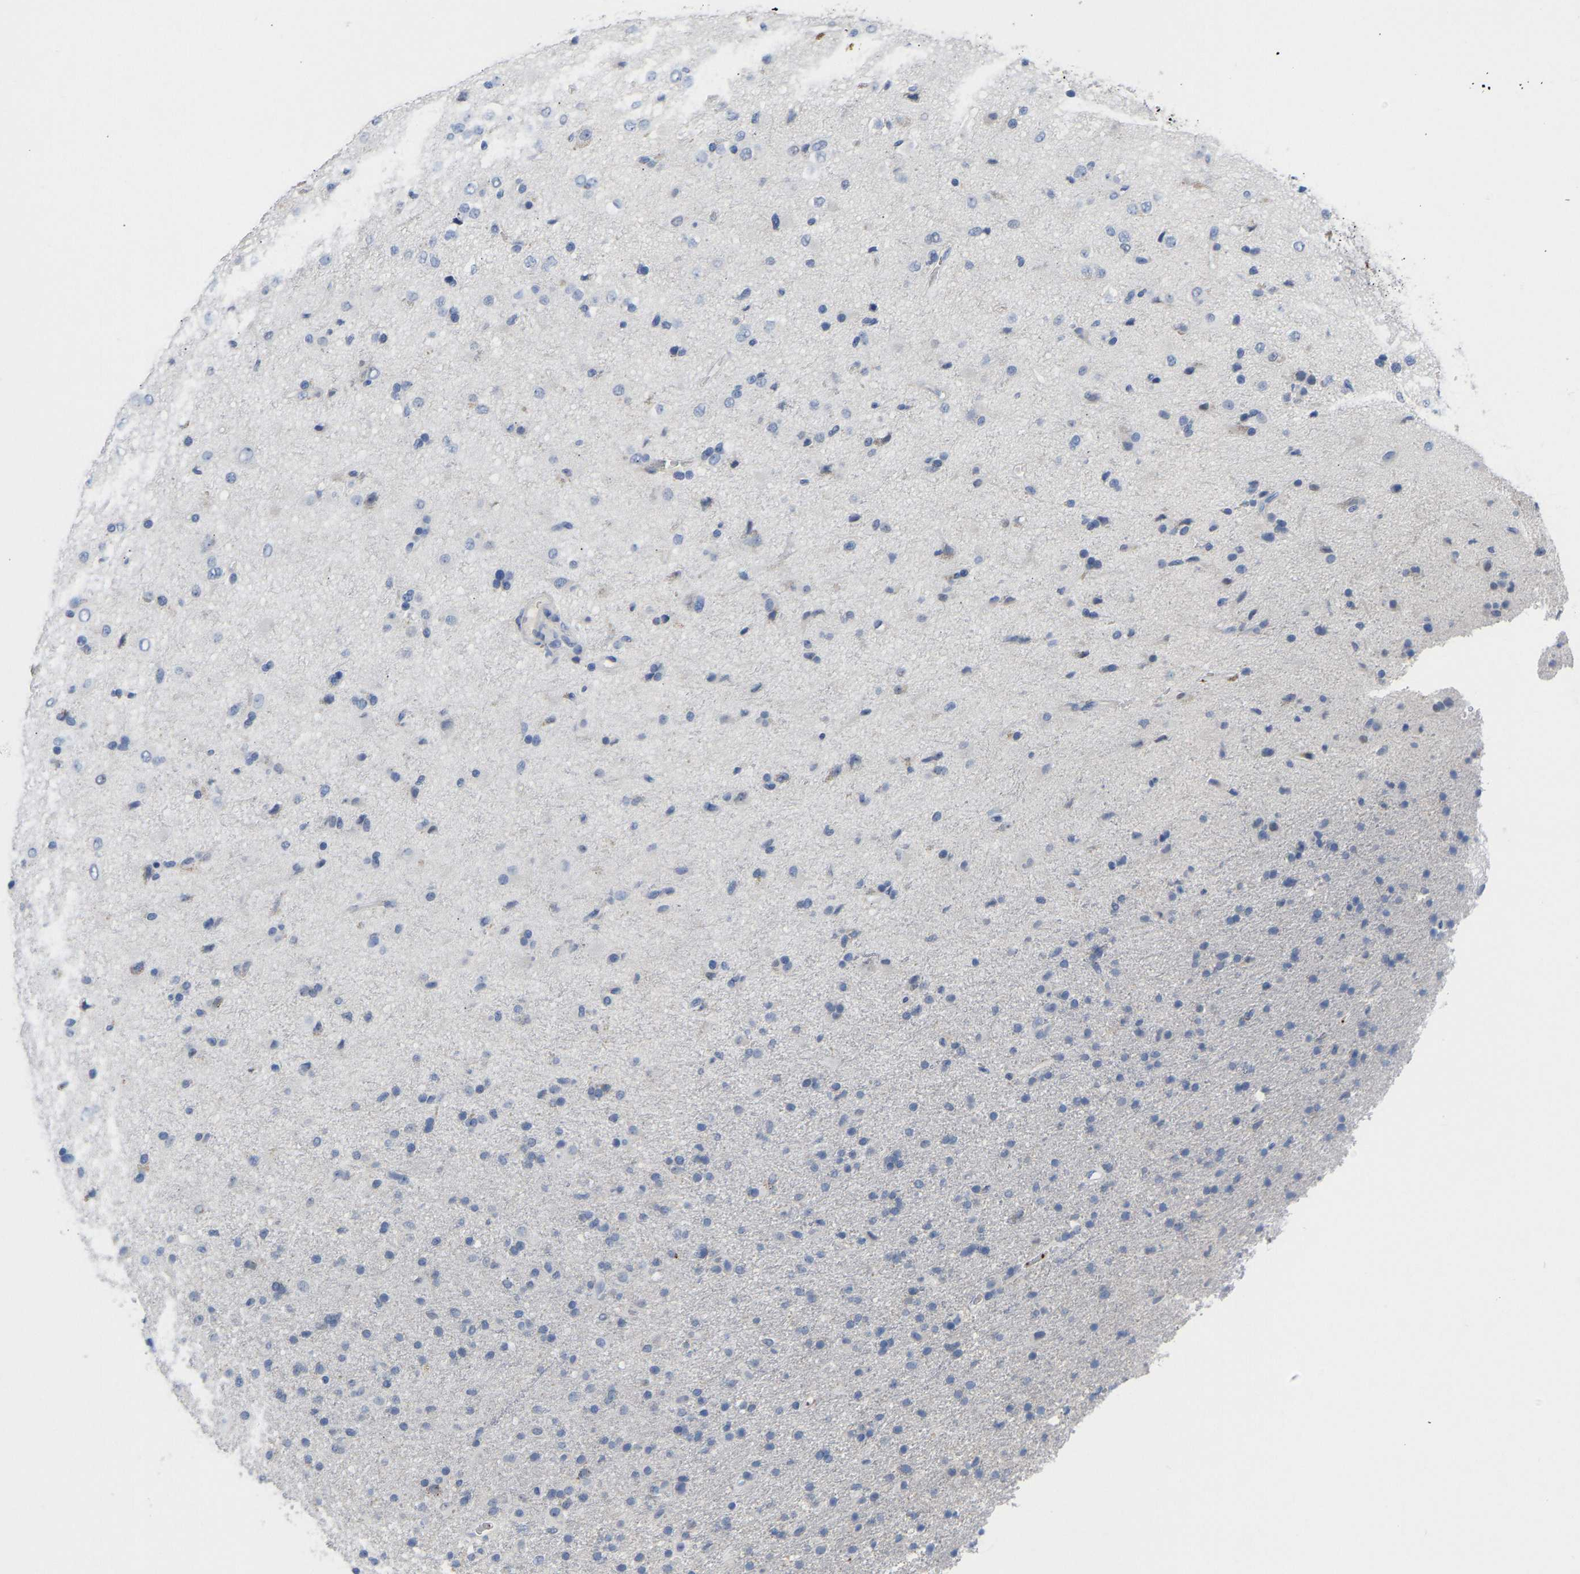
{"staining": {"intensity": "negative", "quantity": "none", "location": "none"}, "tissue": "glioma", "cell_type": "Tumor cells", "image_type": "cancer", "snomed": [{"axis": "morphology", "description": "Glioma, malignant, Low grade"}, {"axis": "topography", "description": "Brain"}], "caption": "Tumor cells are negative for protein expression in human malignant low-grade glioma.", "gene": "FGF18", "patient": {"sex": "male", "age": 65}}